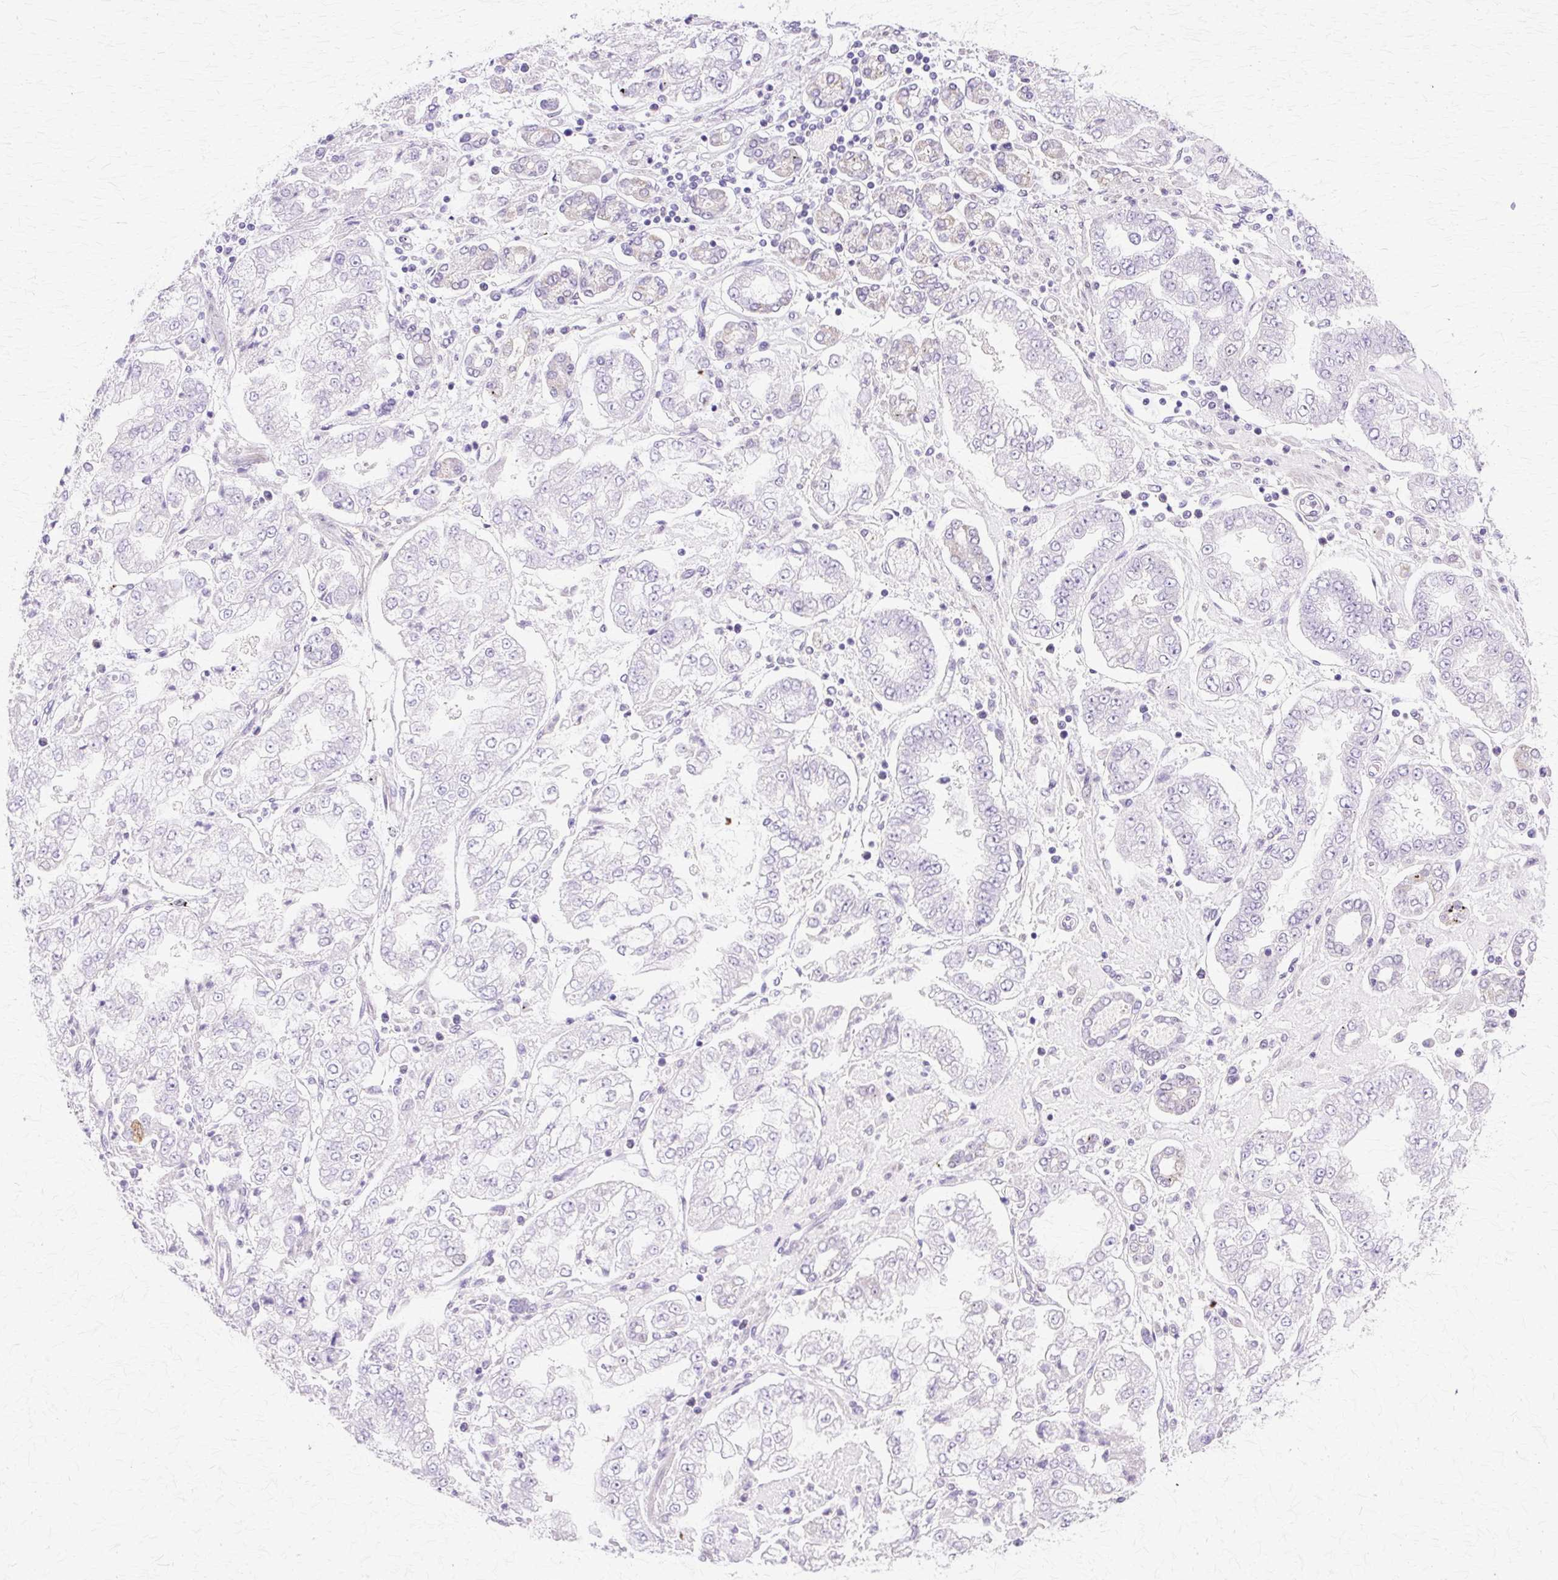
{"staining": {"intensity": "negative", "quantity": "none", "location": "none"}, "tissue": "stomach cancer", "cell_type": "Tumor cells", "image_type": "cancer", "snomed": [{"axis": "morphology", "description": "Adenocarcinoma, NOS"}, {"axis": "topography", "description": "Stomach"}], "caption": "Stomach cancer (adenocarcinoma) stained for a protein using immunohistochemistry (IHC) displays no expression tumor cells.", "gene": "HSPA8", "patient": {"sex": "male", "age": 76}}